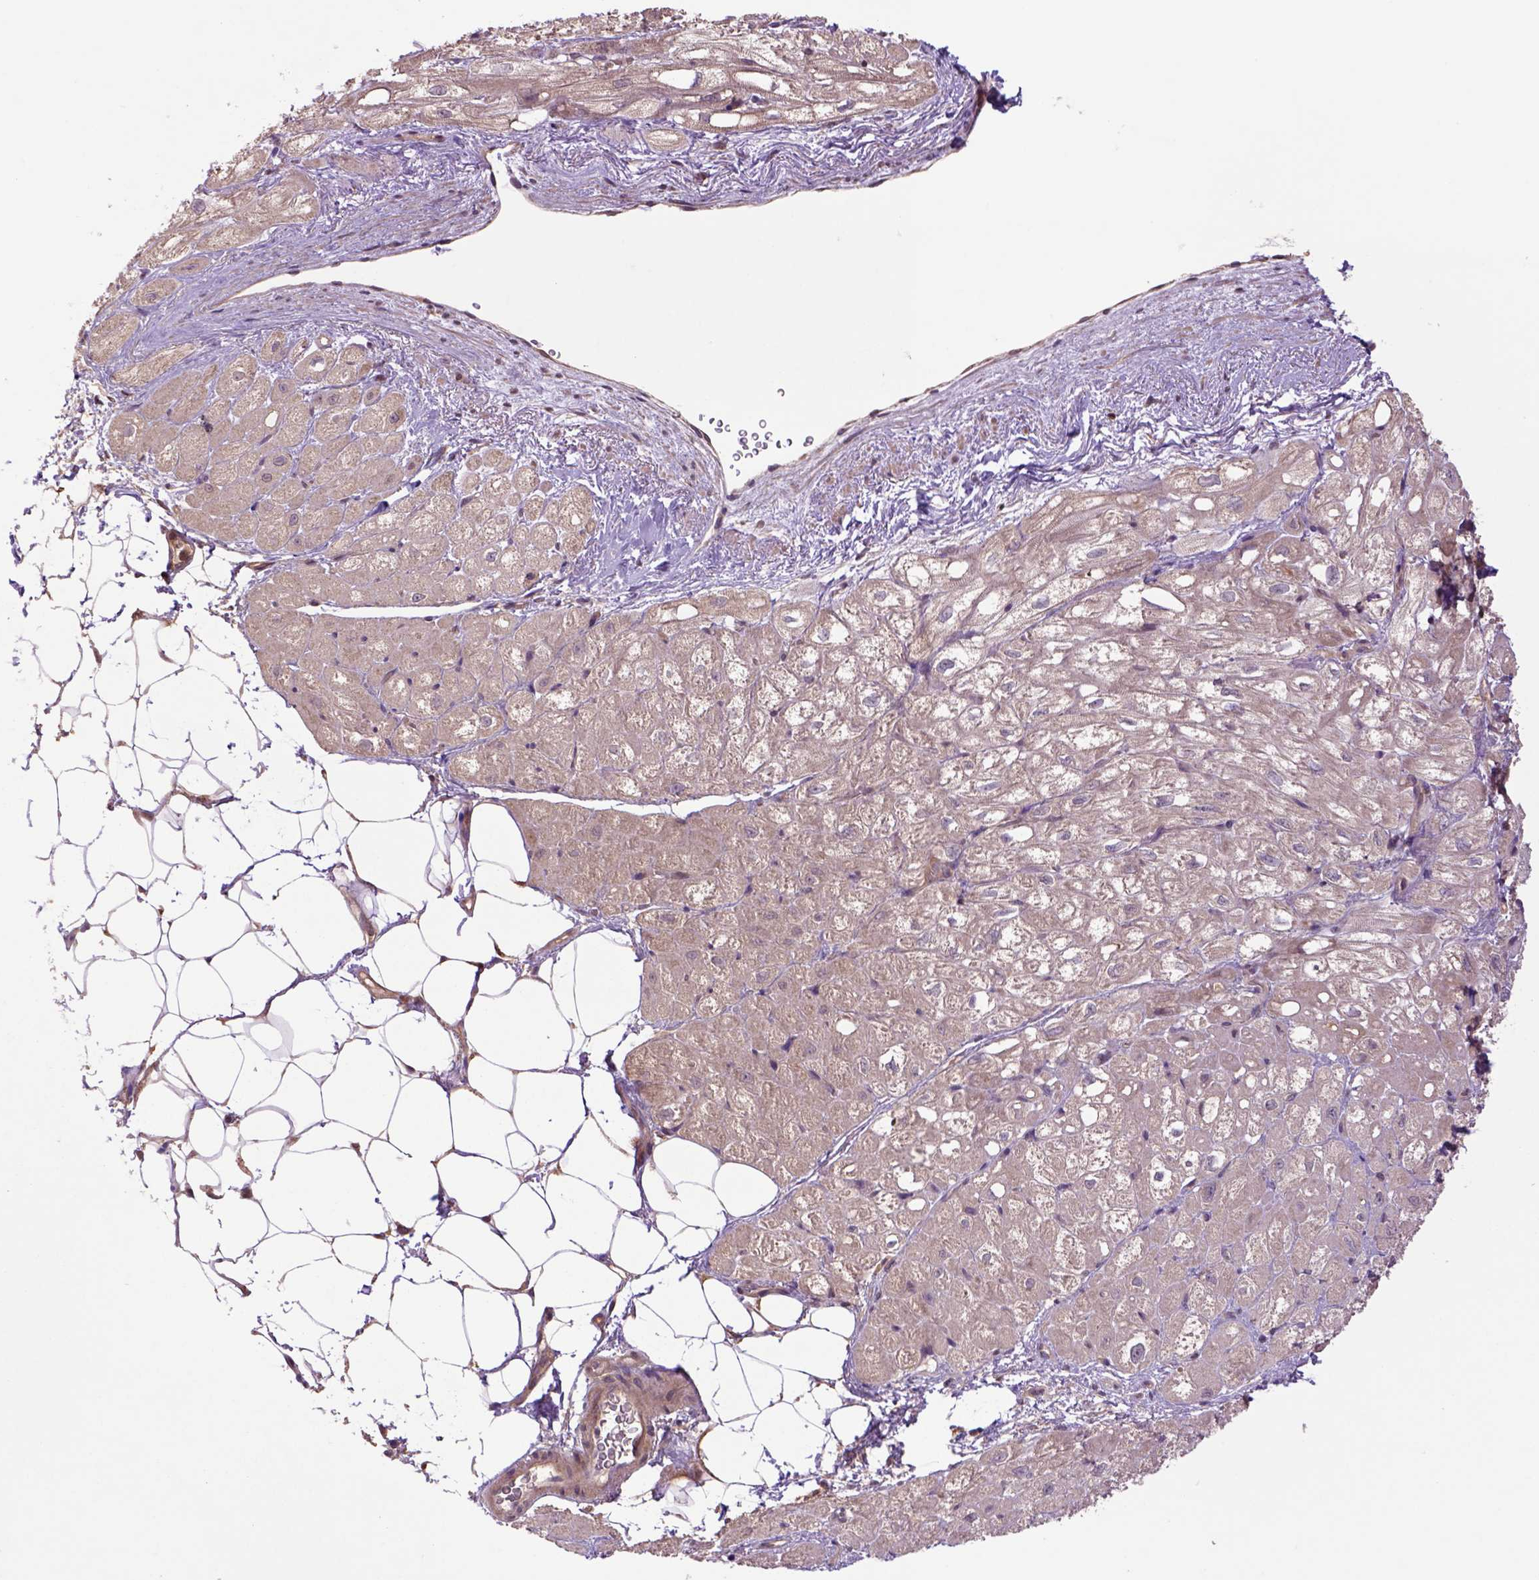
{"staining": {"intensity": "negative", "quantity": "none", "location": "none"}, "tissue": "heart muscle", "cell_type": "Cardiomyocytes", "image_type": "normal", "snomed": [{"axis": "morphology", "description": "Normal tissue, NOS"}, {"axis": "topography", "description": "Heart"}], "caption": "Immunohistochemical staining of benign human heart muscle shows no significant positivity in cardiomyocytes. The staining was performed using DAB to visualize the protein expression in brown, while the nuclei were stained in blue with hematoxylin (Magnification: 20x).", "gene": "HSPBP1", "patient": {"sex": "female", "age": 69}}